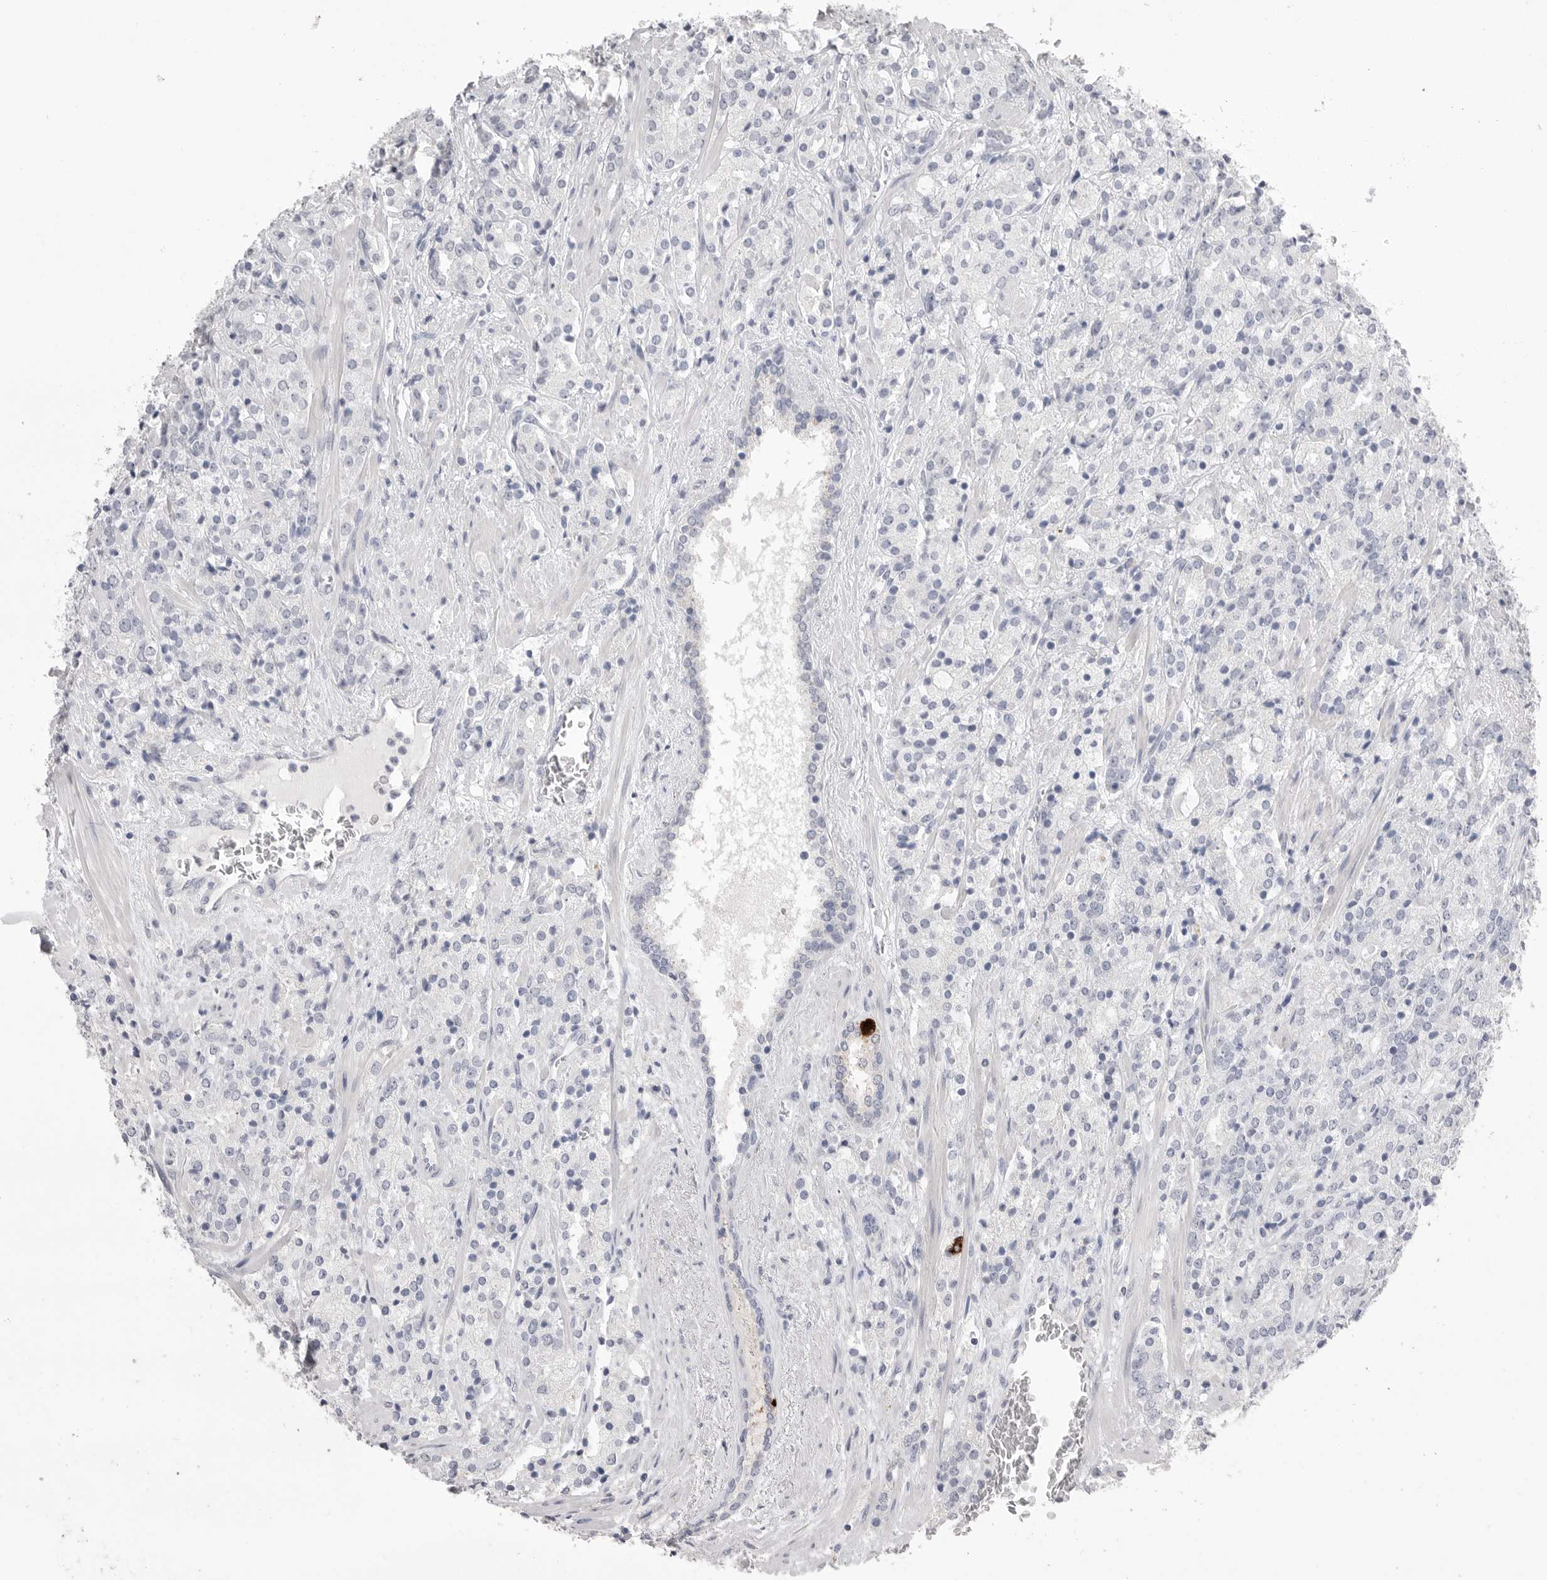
{"staining": {"intensity": "negative", "quantity": "none", "location": "none"}, "tissue": "prostate cancer", "cell_type": "Tumor cells", "image_type": "cancer", "snomed": [{"axis": "morphology", "description": "Adenocarcinoma, High grade"}, {"axis": "topography", "description": "Prostate"}], "caption": "Human prostate adenocarcinoma (high-grade) stained for a protein using immunohistochemistry displays no staining in tumor cells.", "gene": "CPB1", "patient": {"sex": "male", "age": 71}}